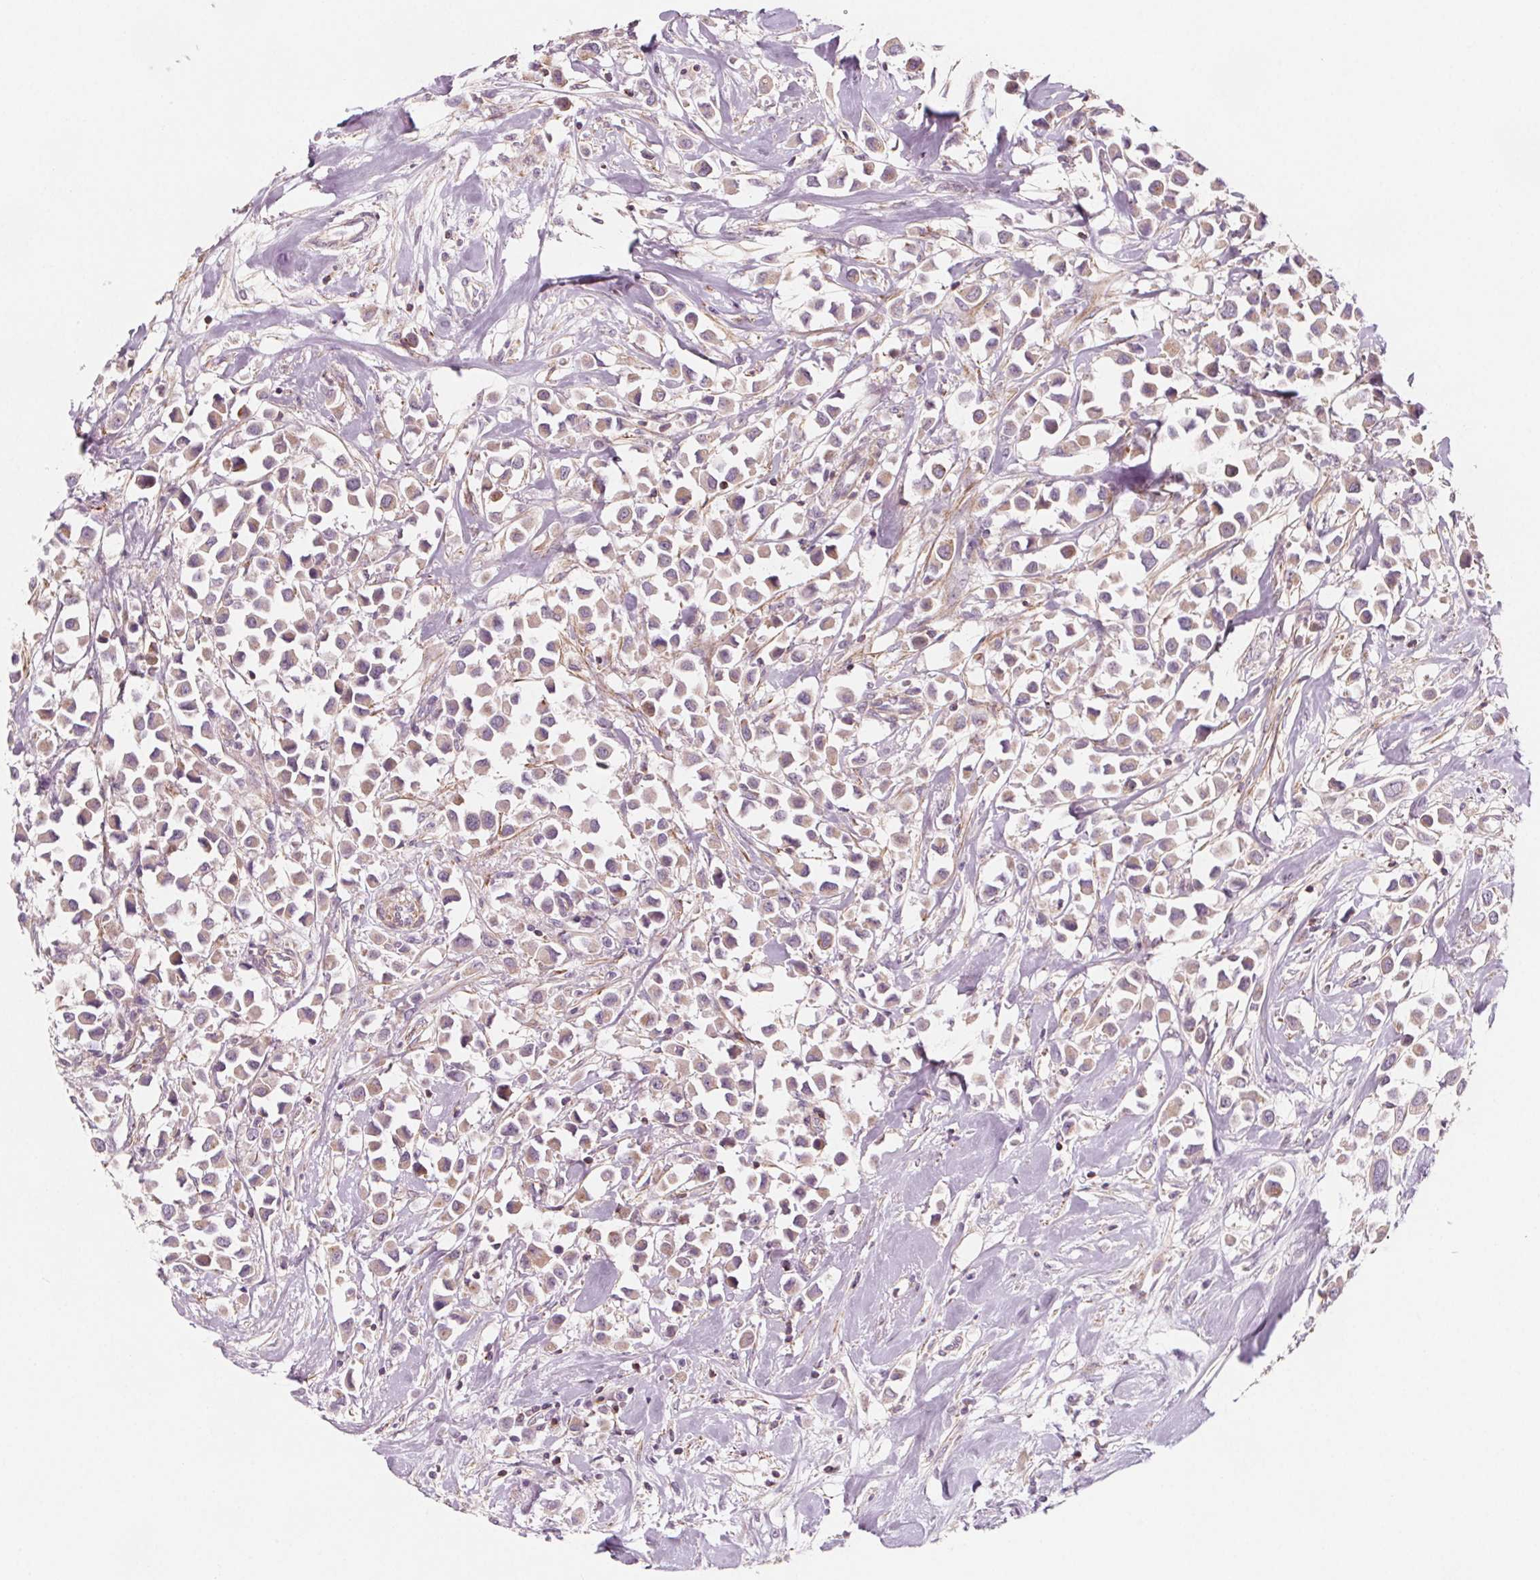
{"staining": {"intensity": "weak", "quantity": "25%-75%", "location": "cytoplasmic/membranous"}, "tissue": "breast cancer", "cell_type": "Tumor cells", "image_type": "cancer", "snomed": [{"axis": "morphology", "description": "Duct carcinoma"}, {"axis": "topography", "description": "Breast"}], "caption": "Protein staining reveals weak cytoplasmic/membranous staining in approximately 25%-75% of tumor cells in breast cancer (invasive ductal carcinoma).", "gene": "ADAM33", "patient": {"sex": "female", "age": 61}}